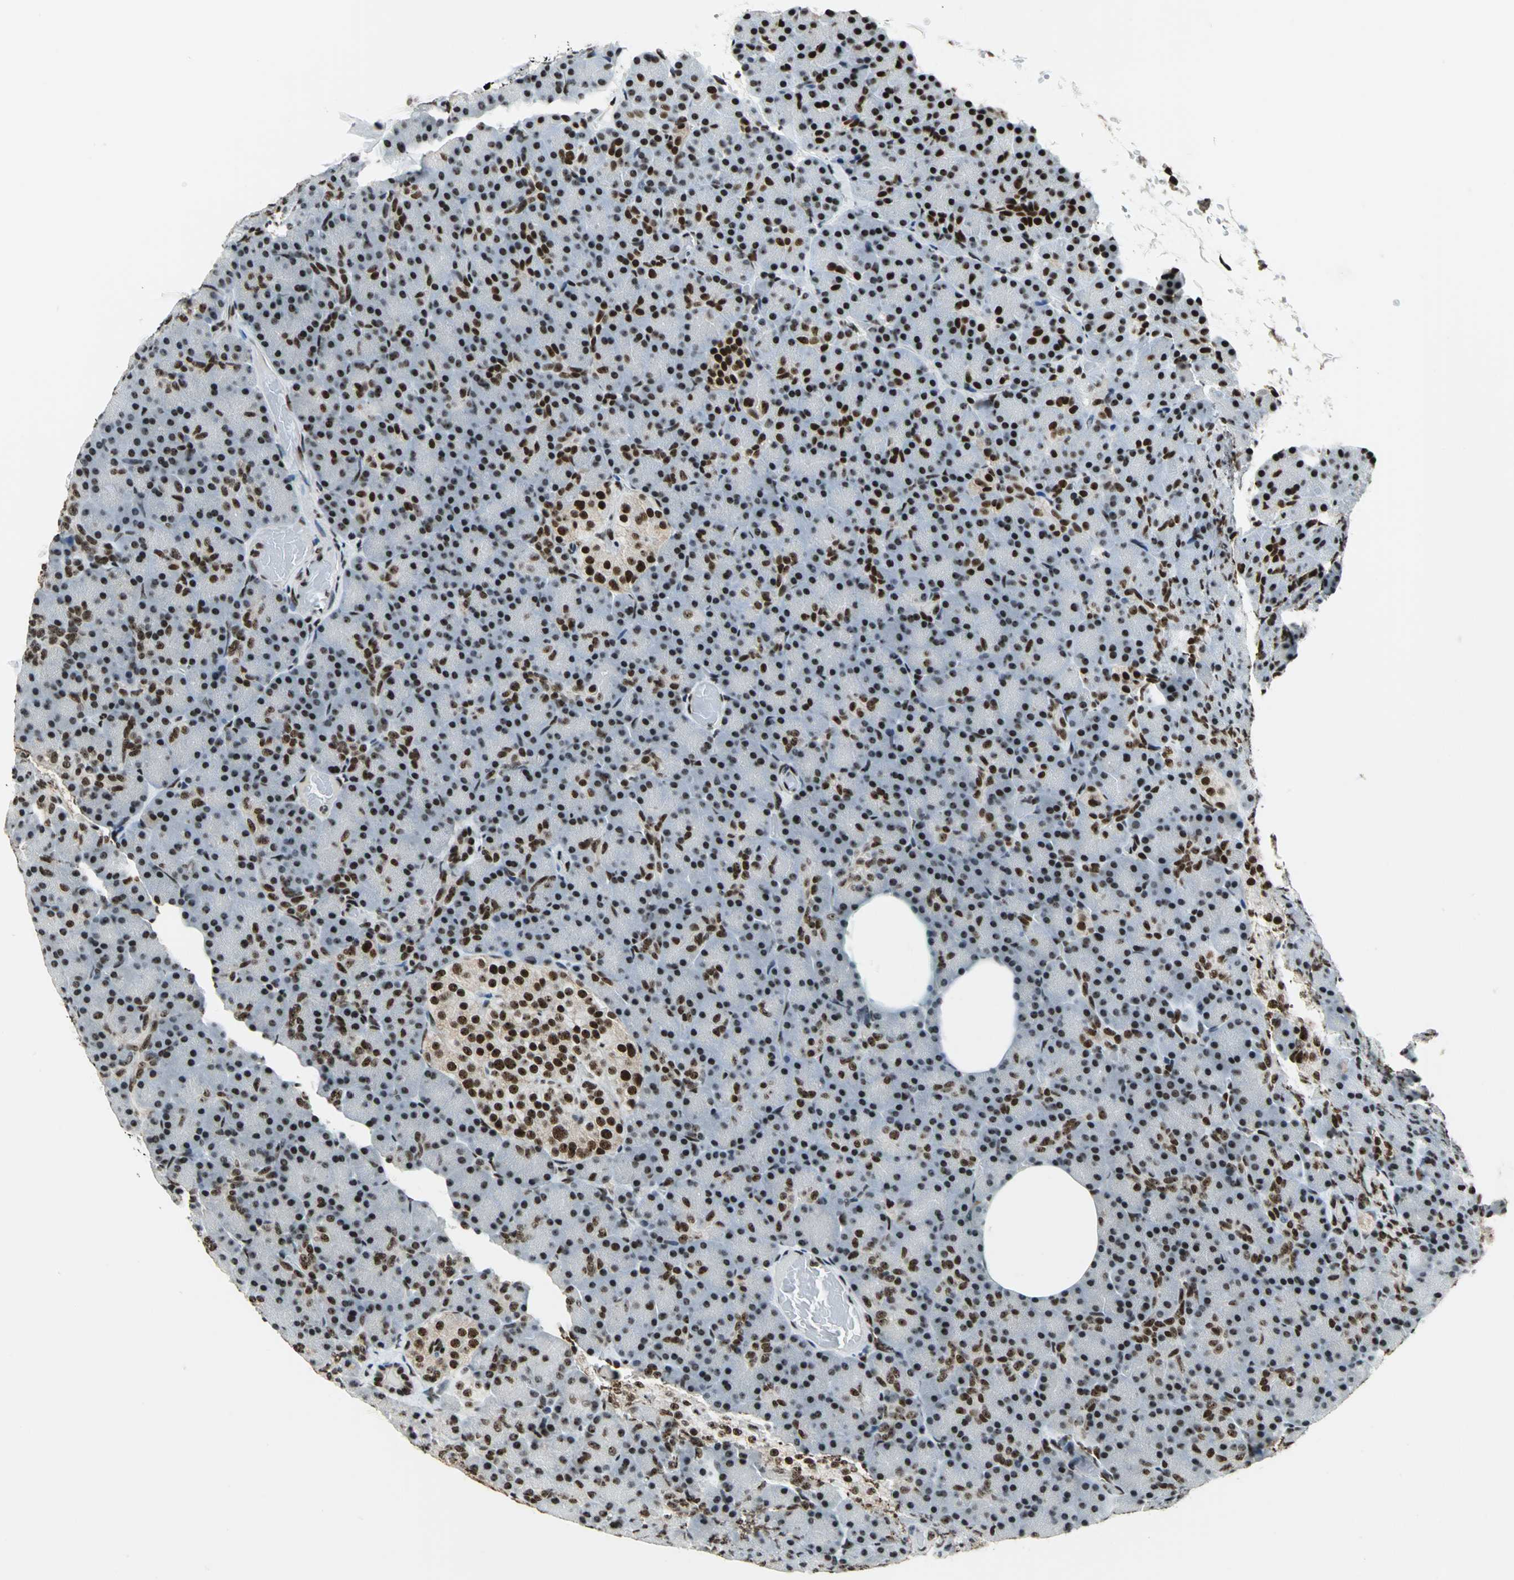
{"staining": {"intensity": "strong", "quantity": "25%-75%", "location": "nuclear"}, "tissue": "pancreas", "cell_type": "Exocrine glandular cells", "image_type": "normal", "snomed": [{"axis": "morphology", "description": "Normal tissue, NOS"}, {"axis": "topography", "description": "Pancreas"}], "caption": "This histopathology image shows immunohistochemistry (IHC) staining of benign pancreas, with high strong nuclear expression in about 25%-75% of exocrine glandular cells.", "gene": "UBTF", "patient": {"sex": "female", "age": 43}}